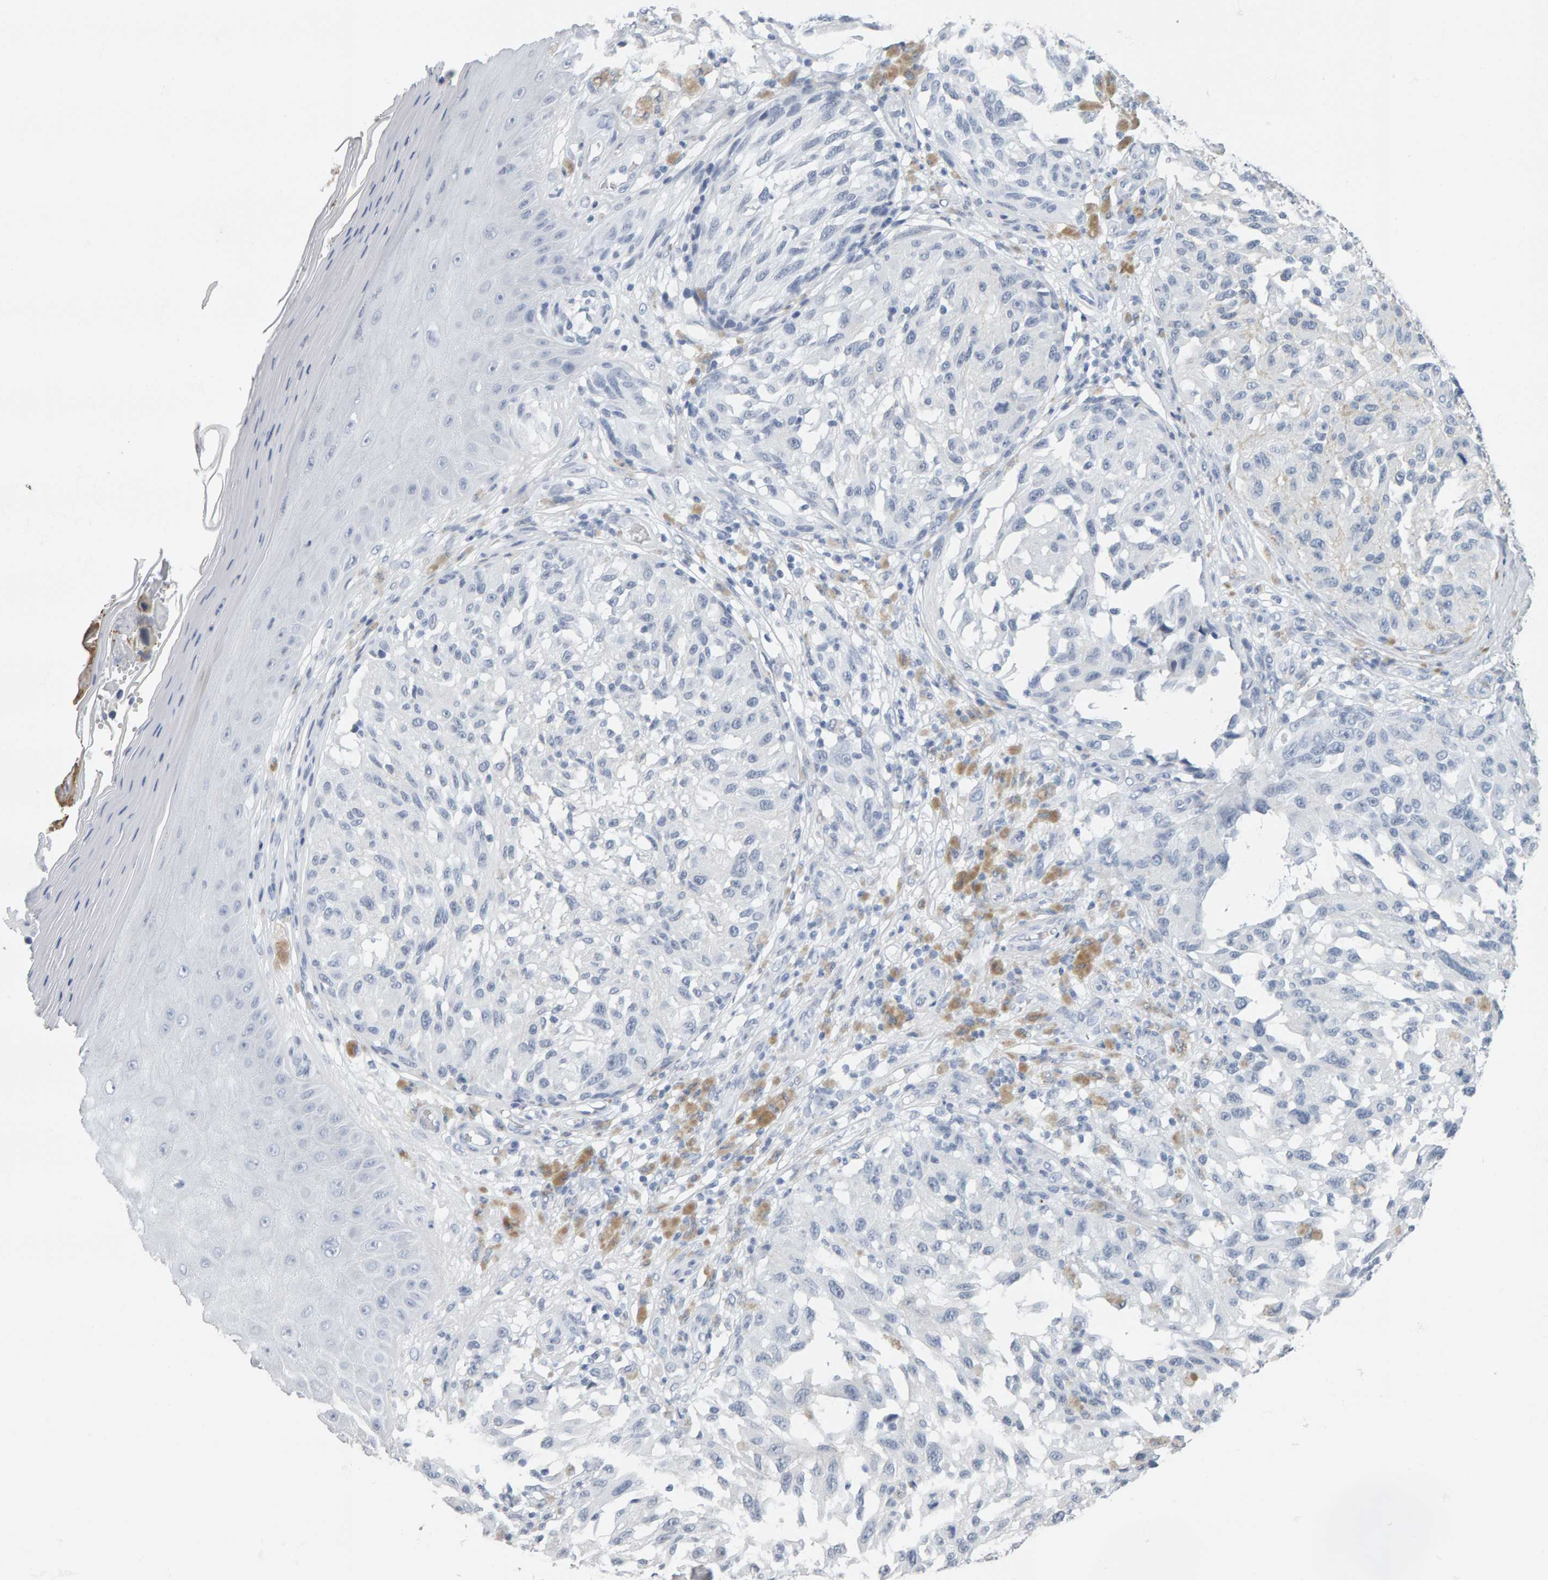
{"staining": {"intensity": "negative", "quantity": "none", "location": "none"}, "tissue": "melanoma", "cell_type": "Tumor cells", "image_type": "cancer", "snomed": [{"axis": "morphology", "description": "Malignant melanoma, NOS"}, {"axis": "topography", "description": "Skin"}], "caption": "The immunohistochemistry (IHC) image has no significant staining in tumor cells of malignant melanoma tissue. (DAB immunohistochemistry visualized using brightfield microscopy, high magnification).", "gene": "SPACA3", "patient": {"sex": "female", "age": 73}}